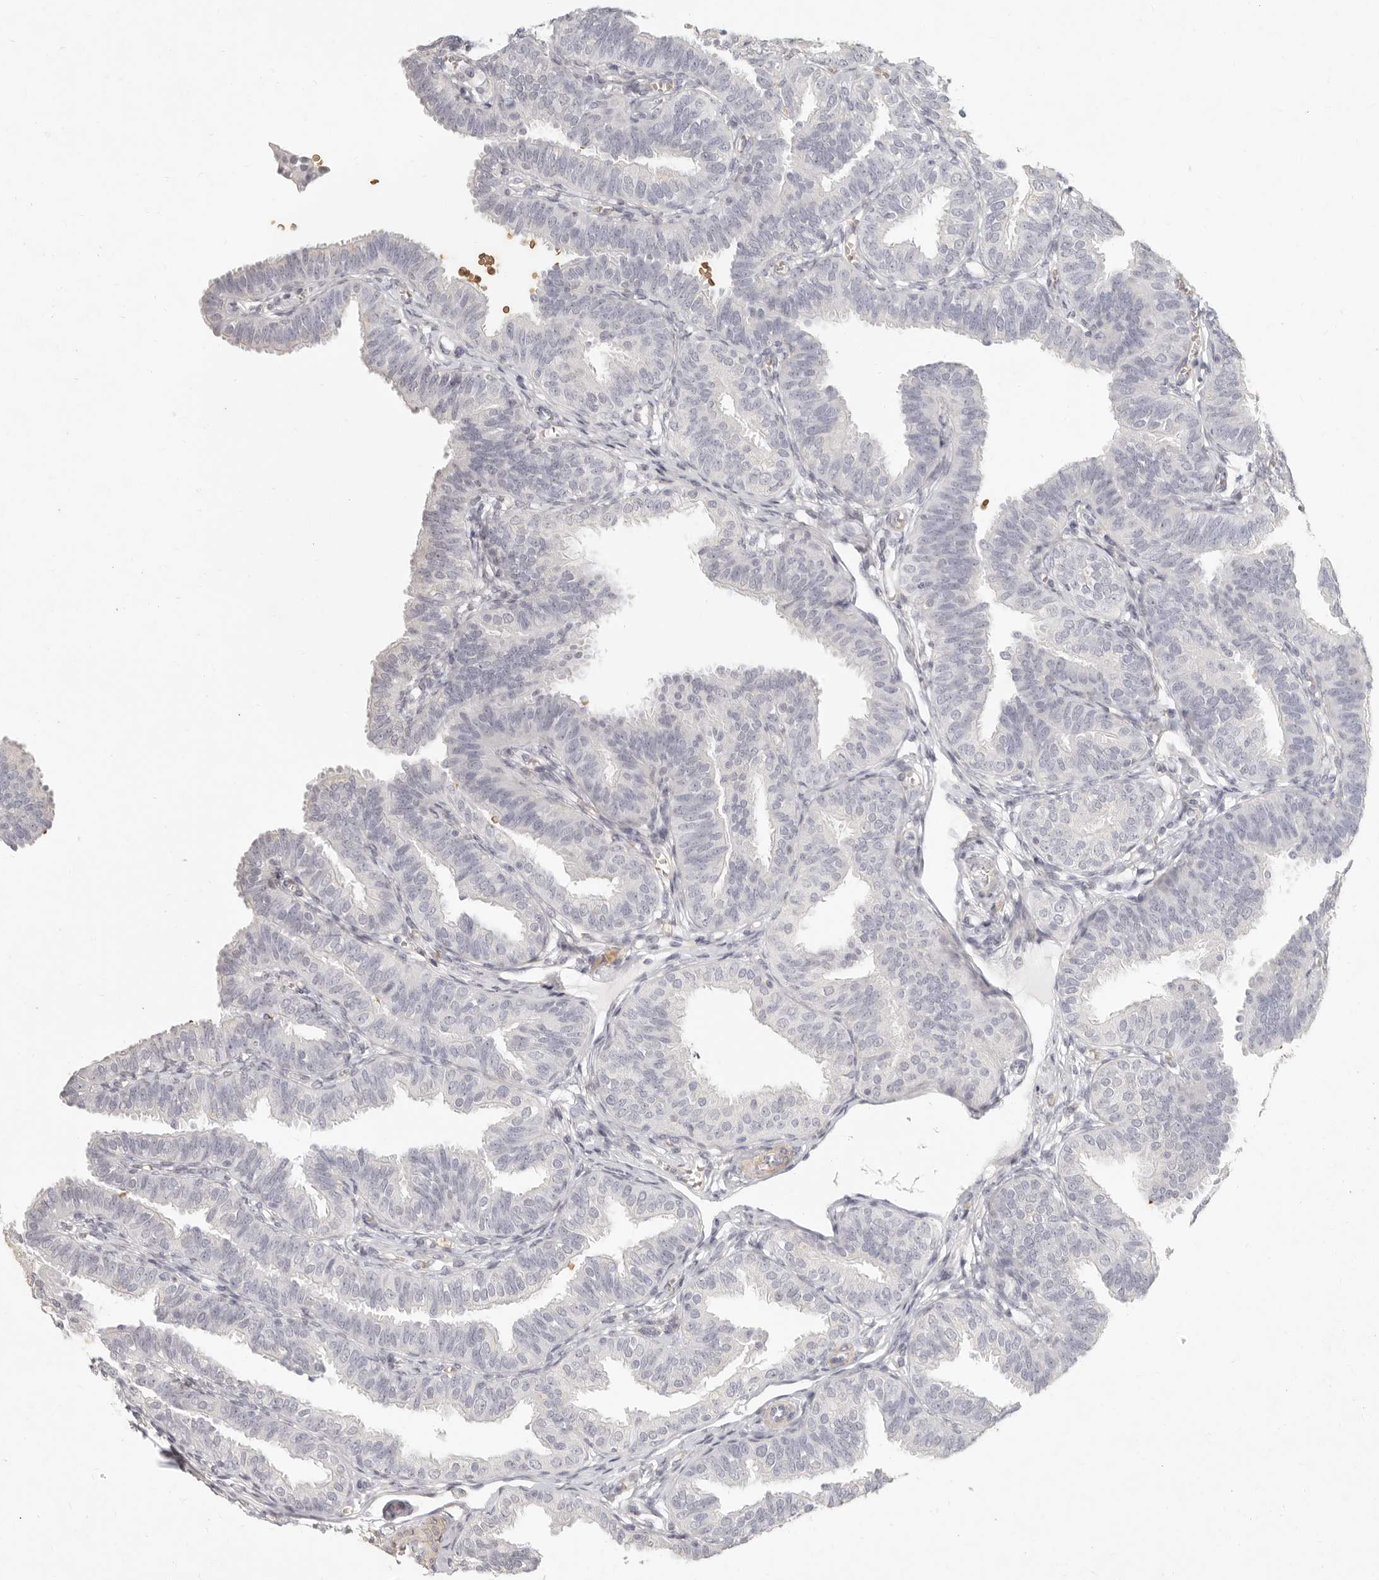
{"staining": {"intensity": "negative", "quantity": "none", "location": "none"}, "tissue": "fallopian tube", "cell_type": "Glandular cells", "image_type": "normal", "snomed": [{"axis": "morphology", "description": "Normal tissue, NOS"}, {"axis": "topography", "description": "Fallopian tube"}], "caption": "IHC histopathology image of benign fallopian tube stained for a protein (brown), which reveals no positivity in glandular cells.", "gene": "NIBAN1", "patient": {"sex": "female", "age": 35}}